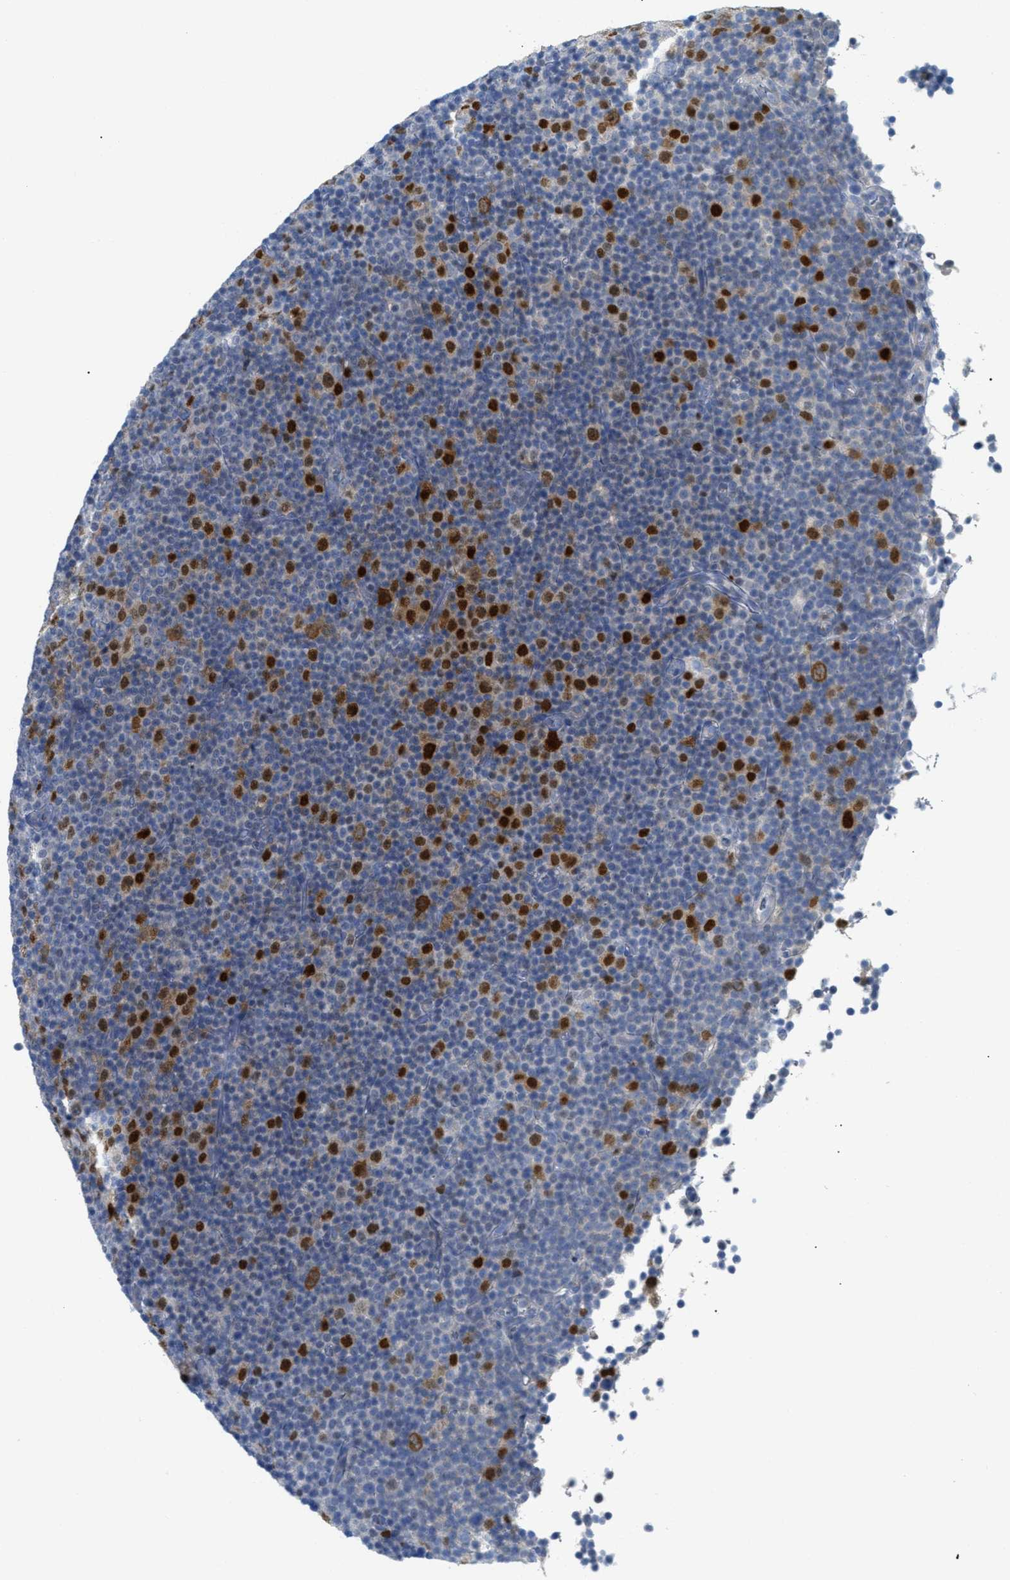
{"staining": {"intensity": "strong", "quantity": "<25%", "location": "nuclear"}, "tissue": "lymphoma", "cell_type": "Tumor cells", "image_type": "cancer", "snomed": [{"axis": "morphology", "description": "Malignant lymphoma, non-Hodgkin's type, Low grade"}, {"axis": "topography", "description": "Lymph node"}], "caption": "IHC of human malignant lymphoma, non-Hodgkin's type (low-grade) exhibits medium levels of strong nuclear staining in approximately <25% of tumor cells.", "gene": "ORC6", "patient": {"sex": "female", "age": 67}}